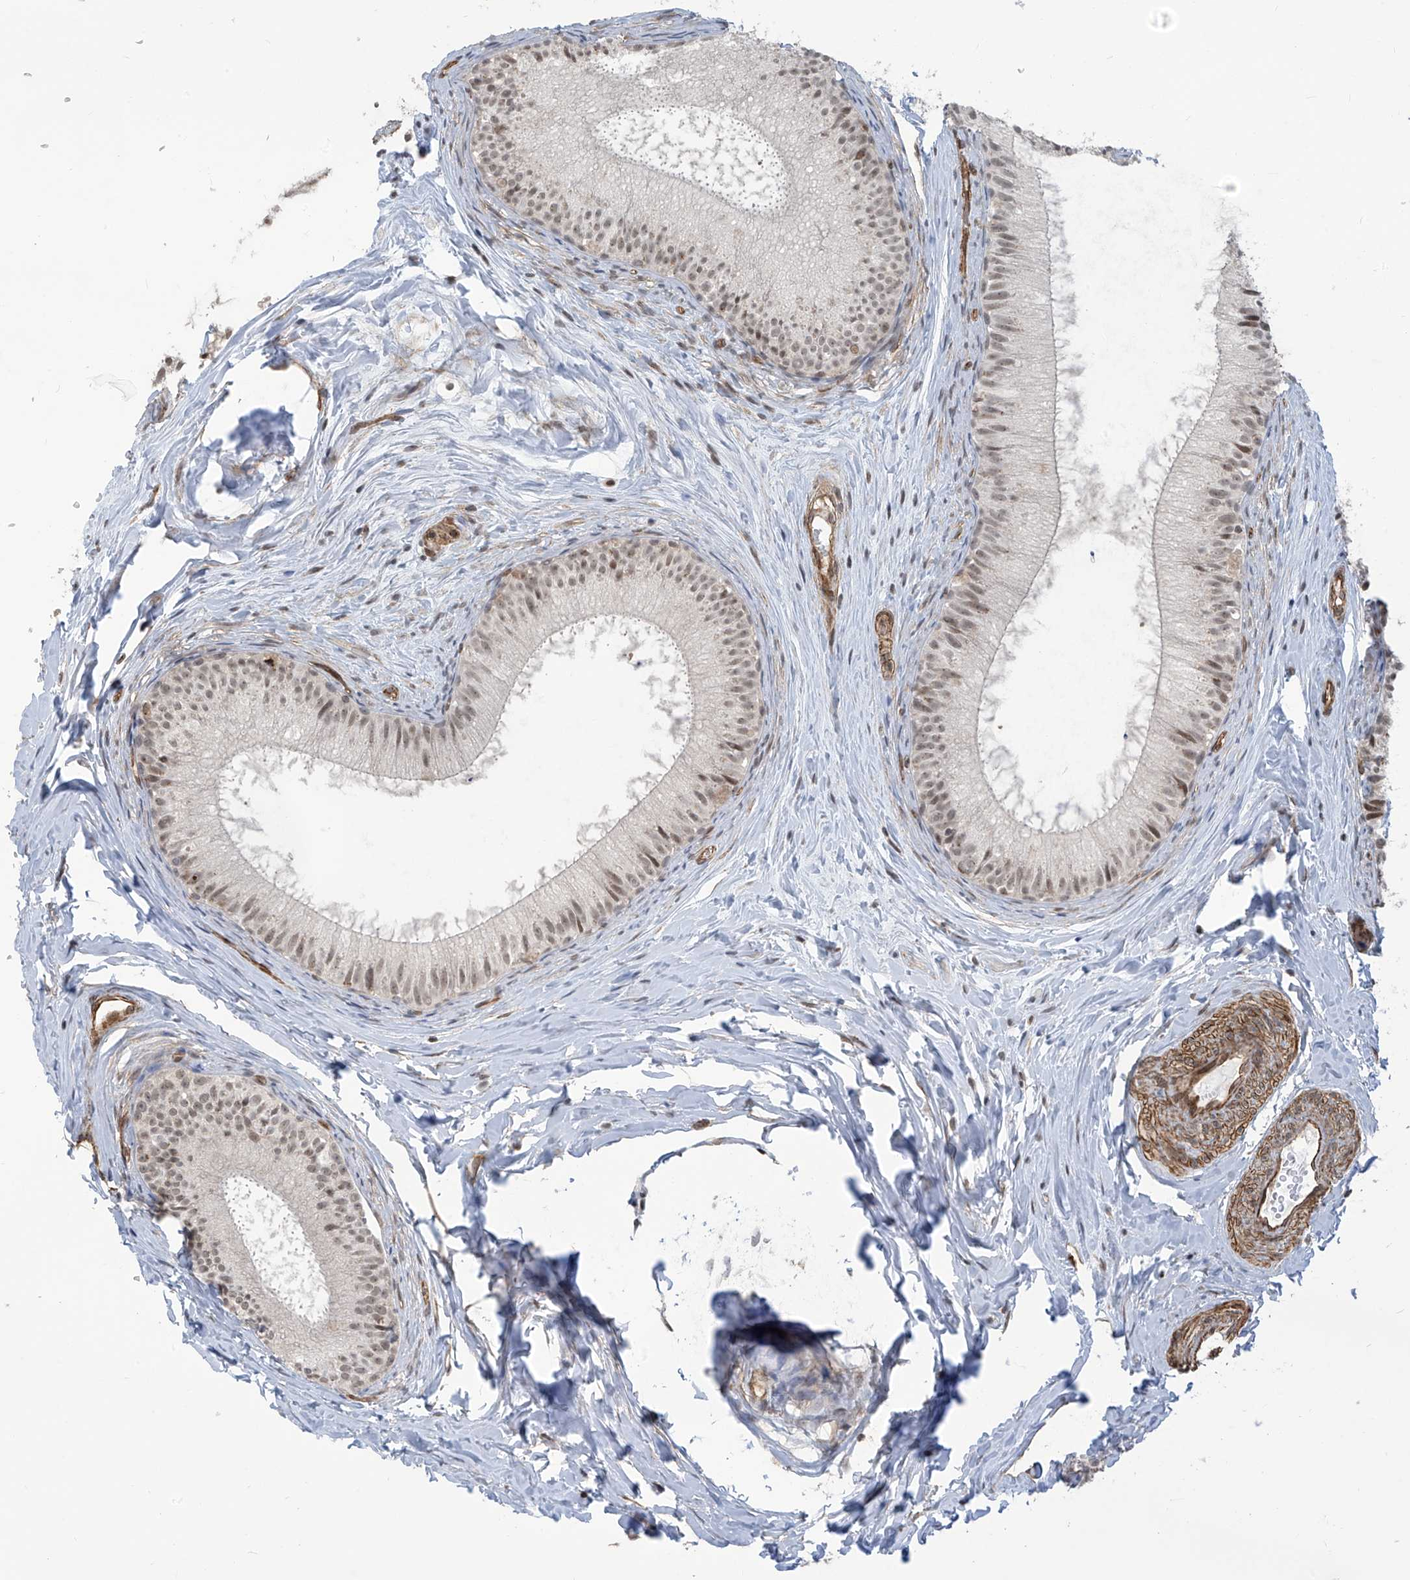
{"staining": {"intensity": "weak", "quantity": ">75%", "location": "nuclear"}, "tissue": "epididymis", "cell_type": "Glandular cells", "image_type": "normal", "snomed": [{"axis": "morphology", "description": "Normal tissue, NOS"}, {"axis": "topography", "description": "Epididymis"}], "caption": "Protein staining of normal epididymis exhibits weak nuclear positivity in about >75% of glandular cells.", "gene": "METAP1D", "patient": {"sex": "male", "age": 34}}